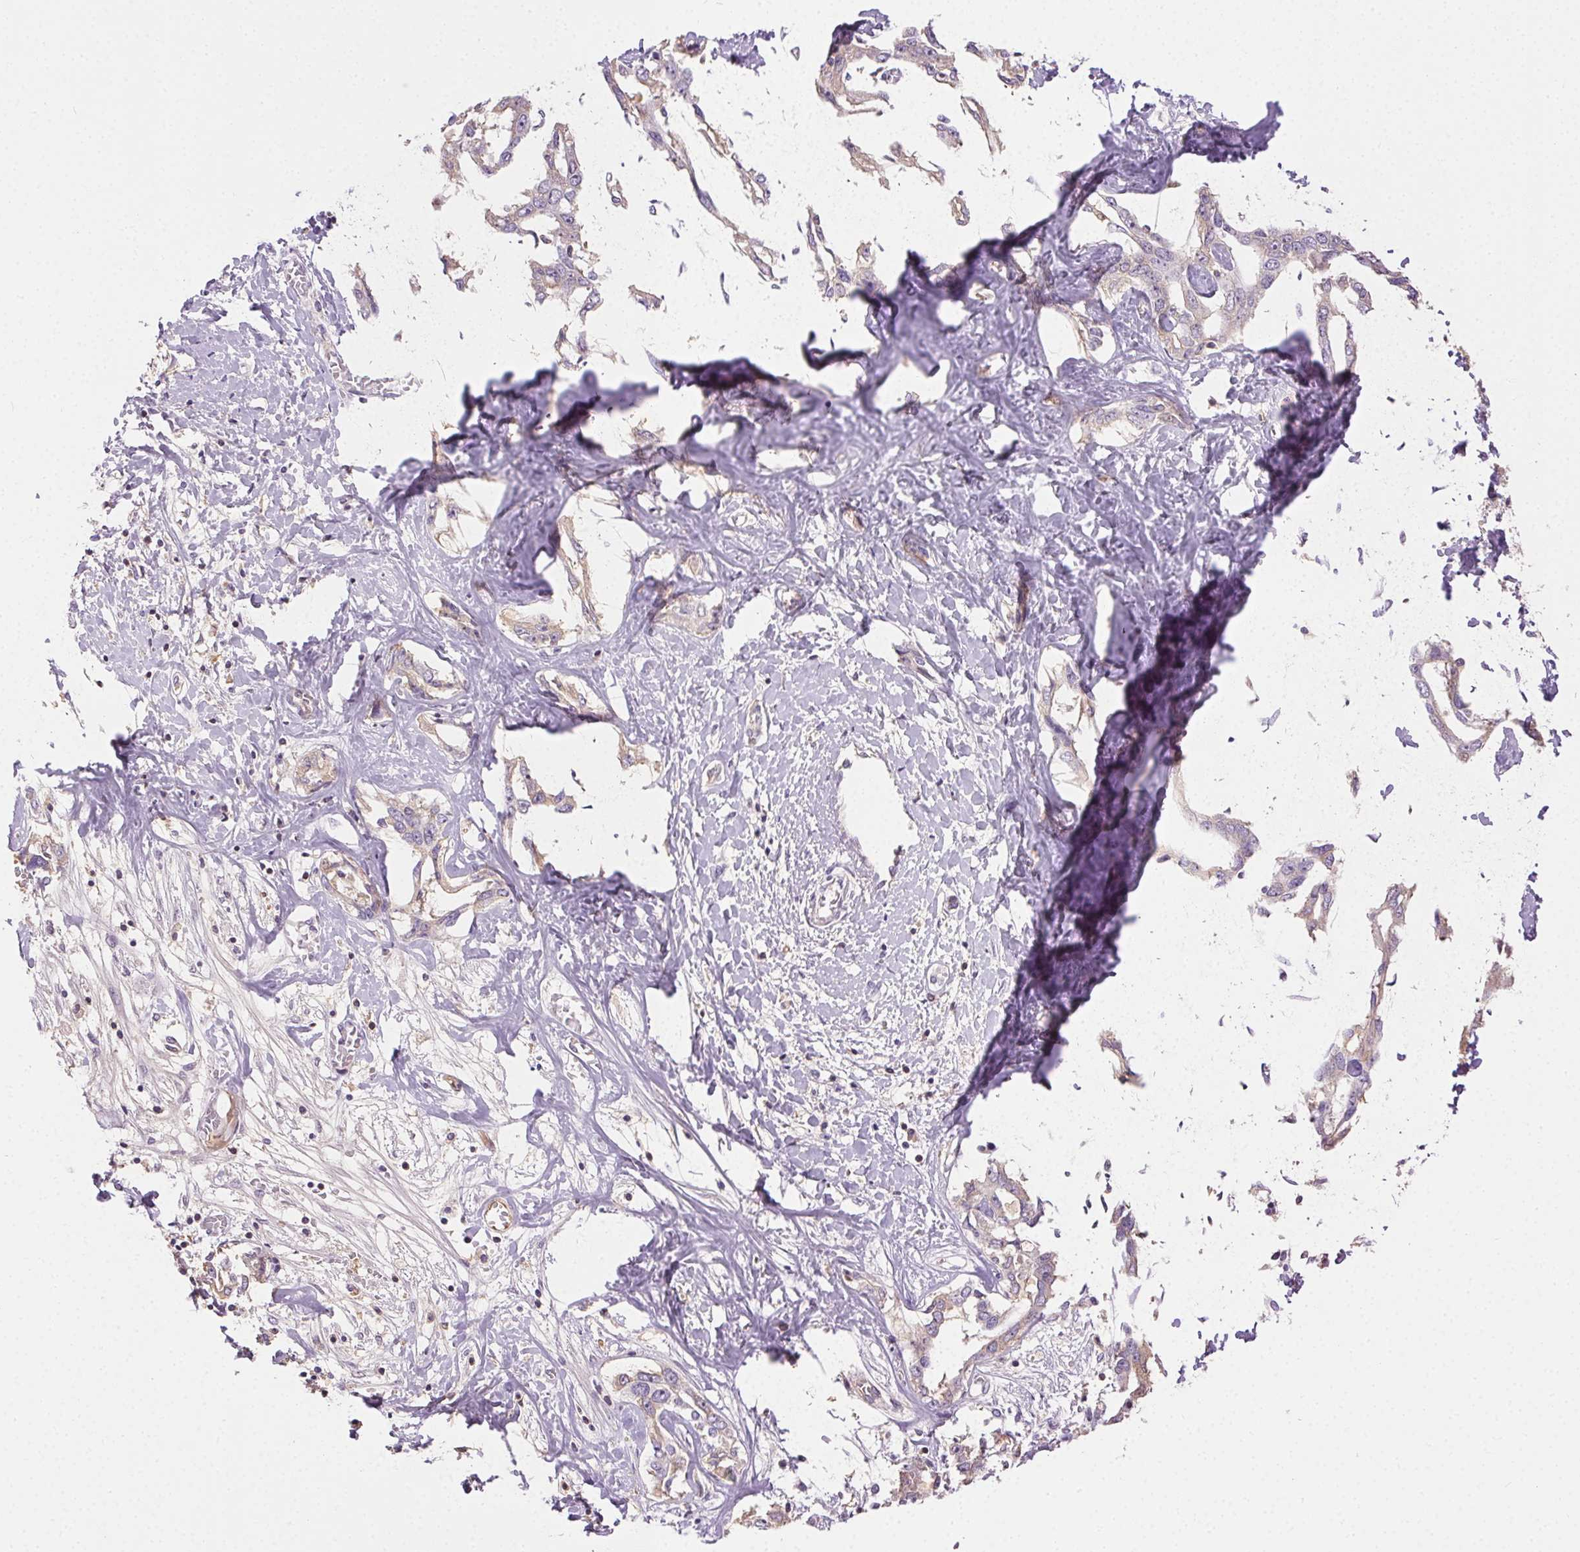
{"staining": {"intensity": "negative", "quantity": "none", "location": "none"}, "tissue": "liver cancer", "cell_type": "Tumor cells", "image_type": "cancer", "snomed": [{"axis": "morphology", "description": "Cholangiocarcinoma"}, {"axis": "topography", "description": "Liver"}], "caption": "Liver cancer (cholangiocarcinoma) stained for a protein using immunohistochemistry exhibits no expression tumor cells.", "gene": "BPIFB2", "patient": {"sex": "male", "age": 59}}